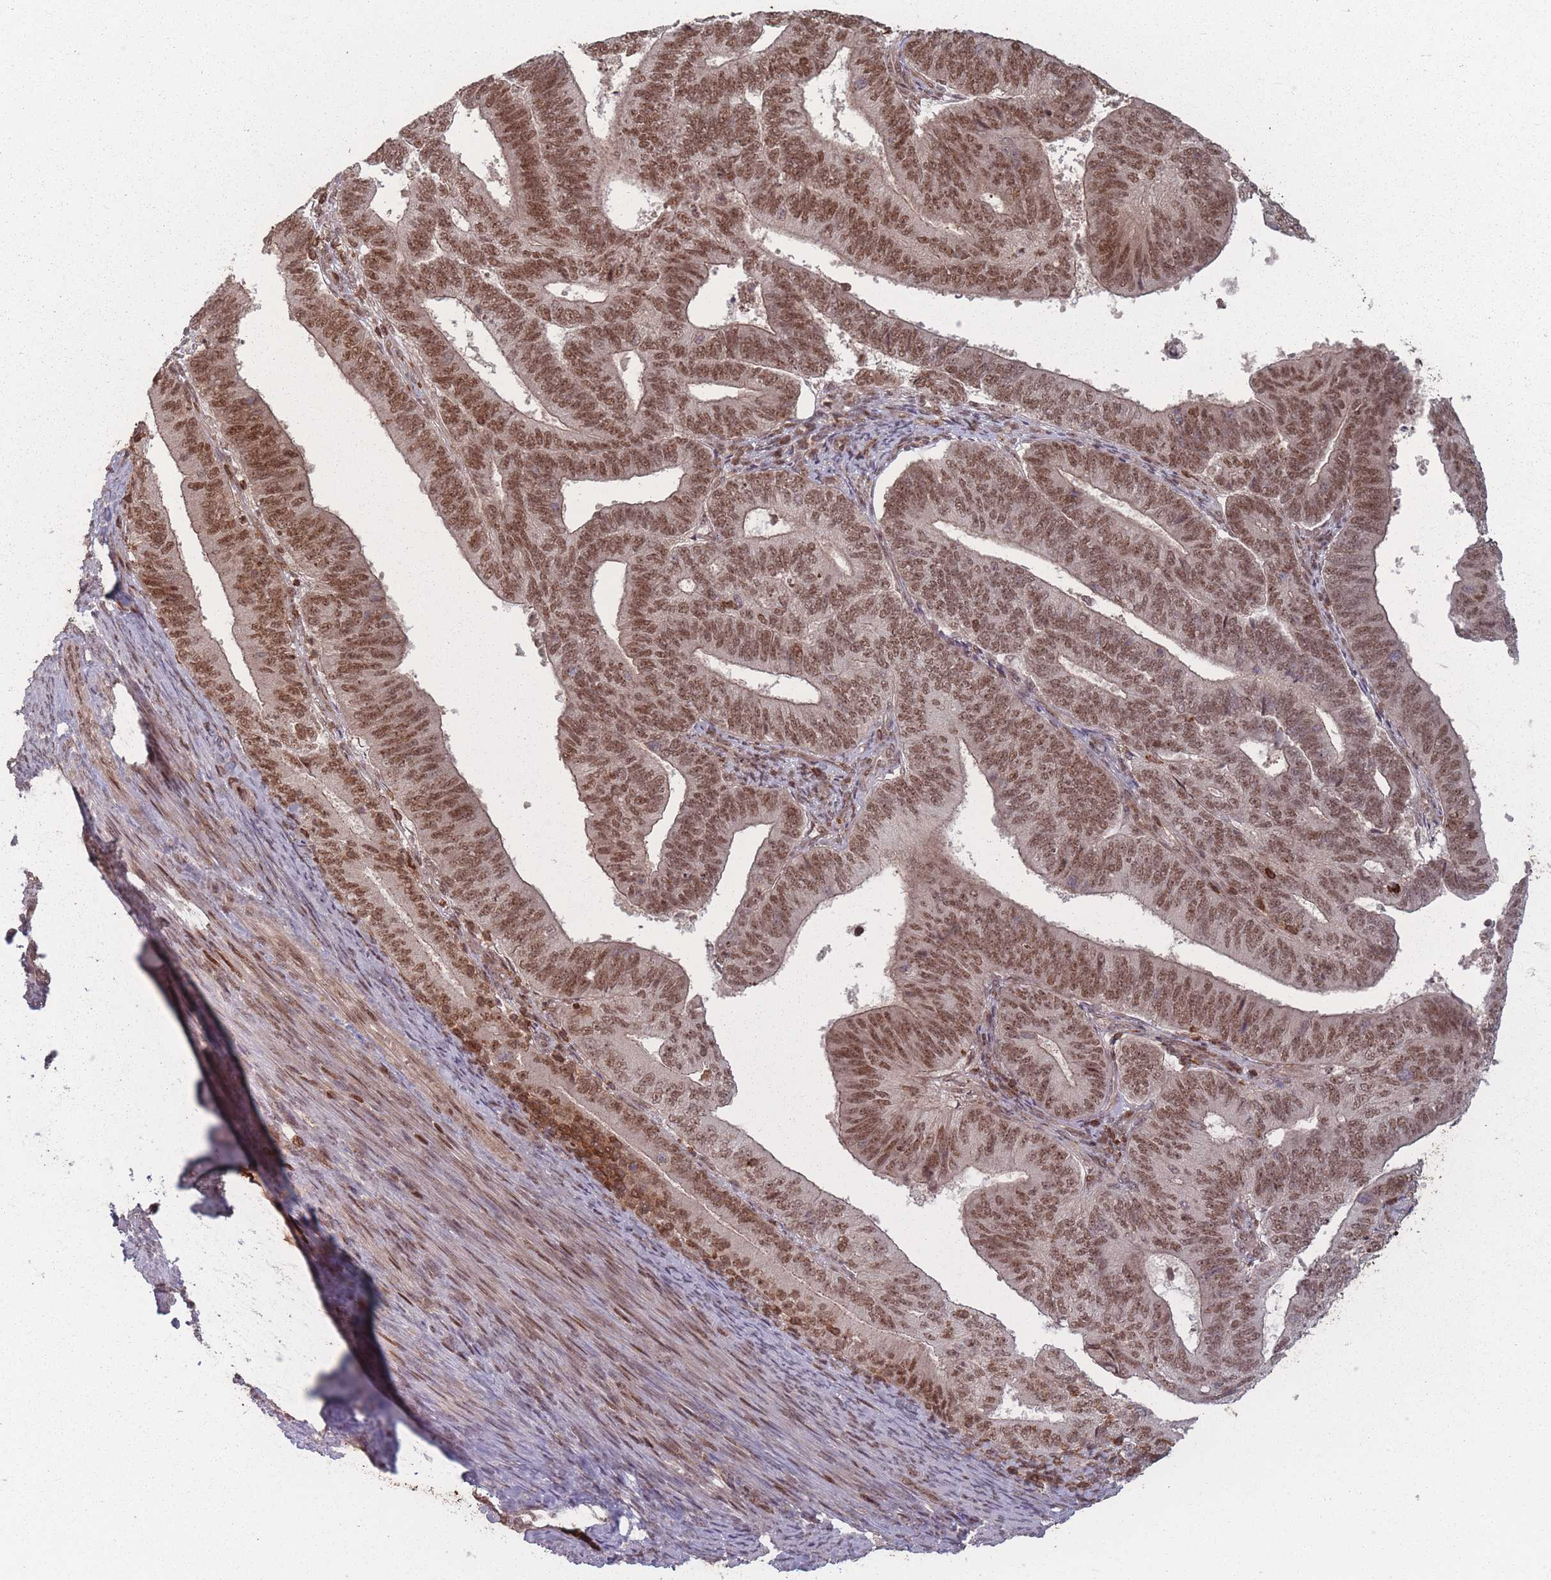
{"staining": {"intensity": "moderate", "quantity": ">75%", "location": "nuclear"}, "tissue": "endometrial cancer", "cell_type": "Tumor cells", "image_type": "cancer", "snomed": [{"axis": "morphology", "description": "Adenocarcinoma, NOS"}, {"axis": "topography", "description": "Endometrium"}], "caption": "Endometrial adenocarcinoma stained with immunohistochemistry (IHC) displays moderate nuclear expression in approximately >75% of tumor cells. (DAB (3,3'-diaminobenzidine) IHC with brightfield microscopy, high magnification).", "gene": "WDR55", "patient": {"sex": "female", "age": 70}}